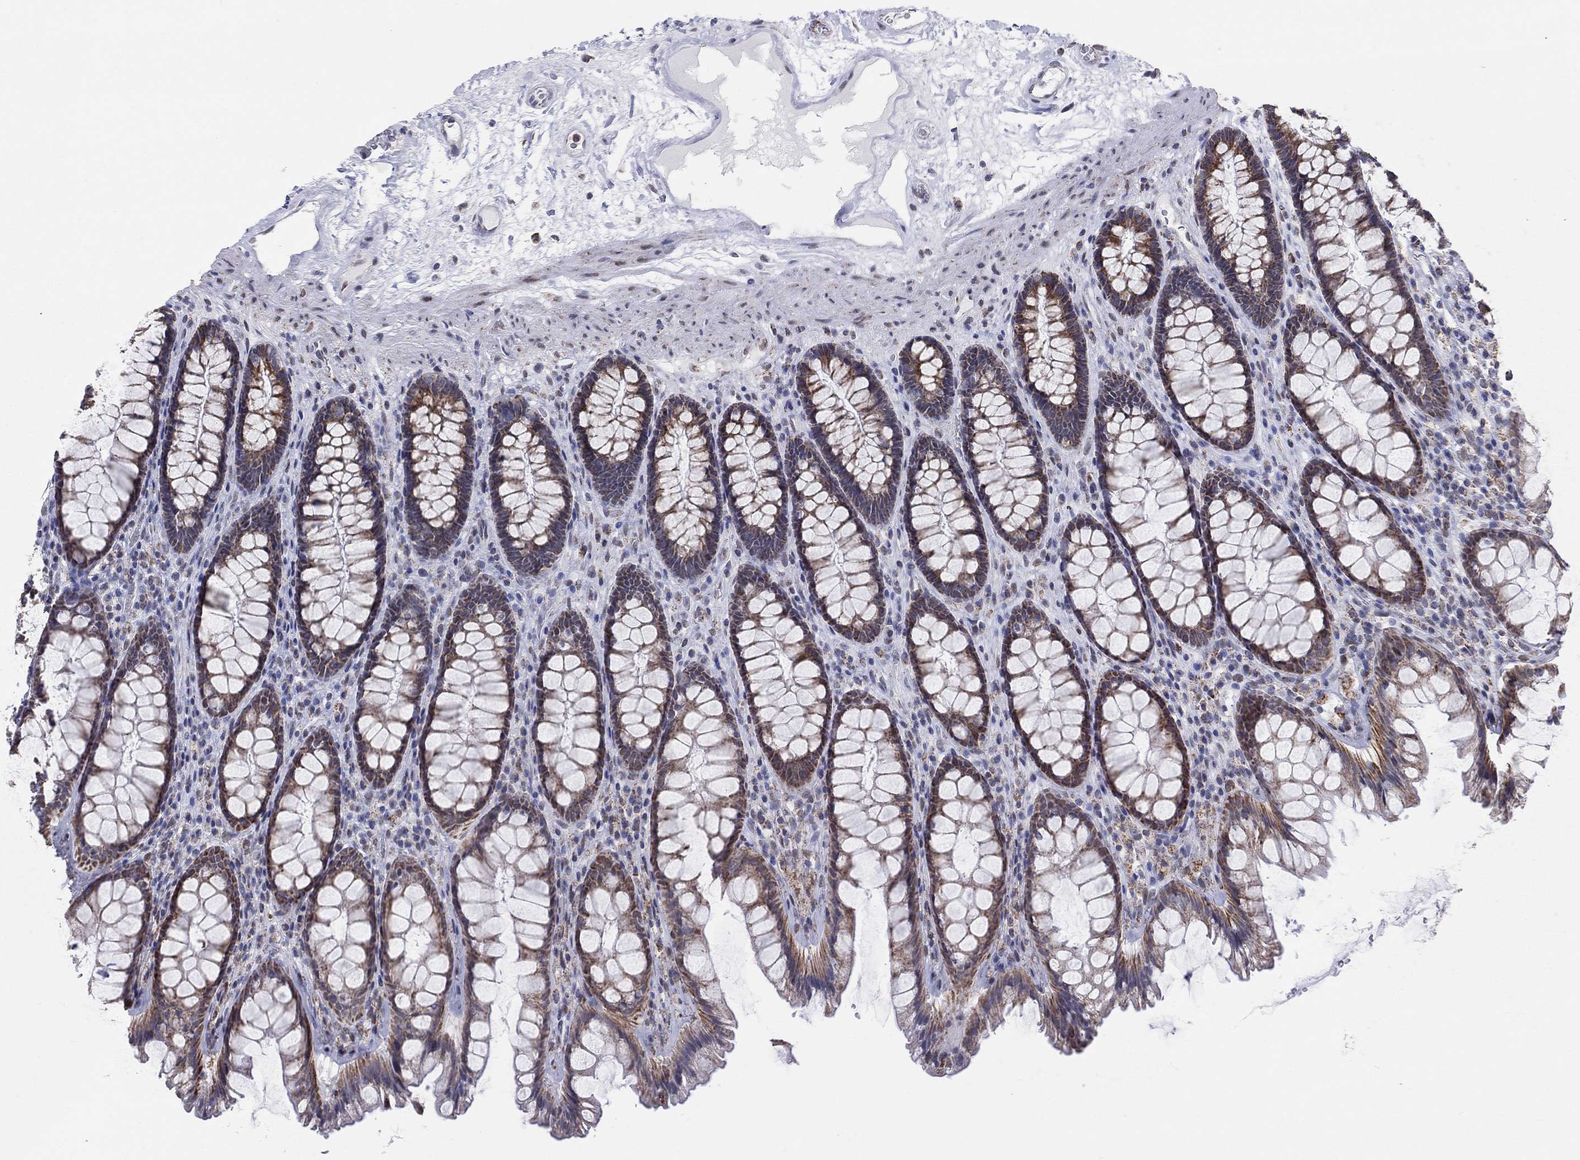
{"staining": {"intensity": "moderate", "quantity": "25%-75%", "location": "cytoplasmic/membranous"}, "tissue": "rectum", "cell_type": "Glandular cells", "image_type": "normal", "snomed": [{"axis": "morphology", "description": "Normal tissue, NOS"}, {"axis": "topography", "description": "Rectum"}], "caption": "This photomicrograph shows IHC staining of benign rectum, with medium moderate cytoplasmic/membranous positivity in approximately 25%-75% of glandular cells.", "gene": "KISS1R", "patient": {"sex": "male", "age": 72}}